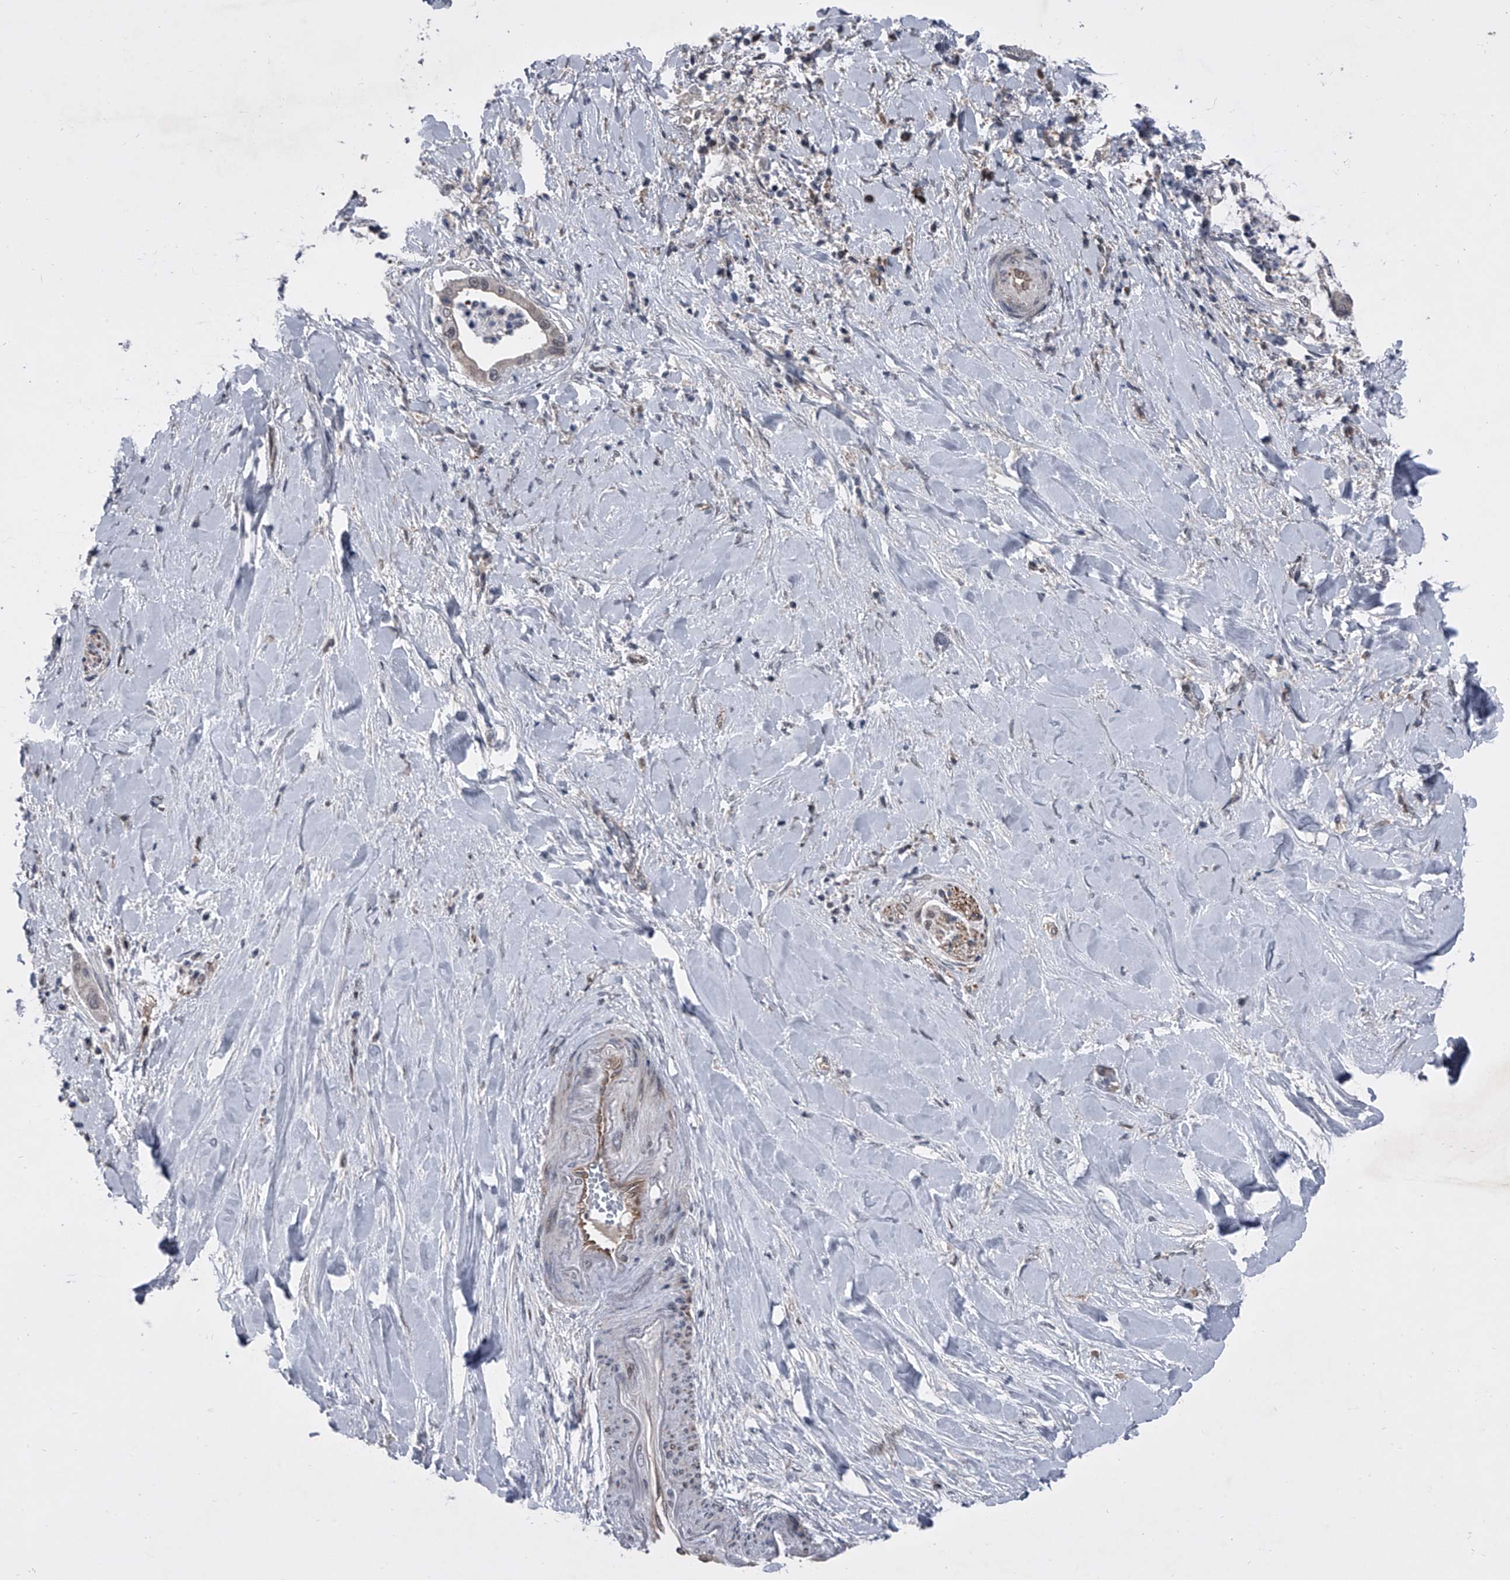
{"staining": {"intensity": "moderate", "quantity": "<25%", "location": "nuclear"}, "tissue": "liver cancer", "cell_type": "Tumor cells", "image_type": "cancer", "snomed": [{"axis": "morphology", "description": "Cholangiocarcinoma"}, {"axis": "topography", "description": "Liver"}], "caption": "Brown immunohistochemical staining in liver cancer (cholangiocarcinoma) reveals moderate nuclear expression in approximately <25% of tumor cells.", "gene": "ELK4", "patient": {"sex": "female", "age": 54}}